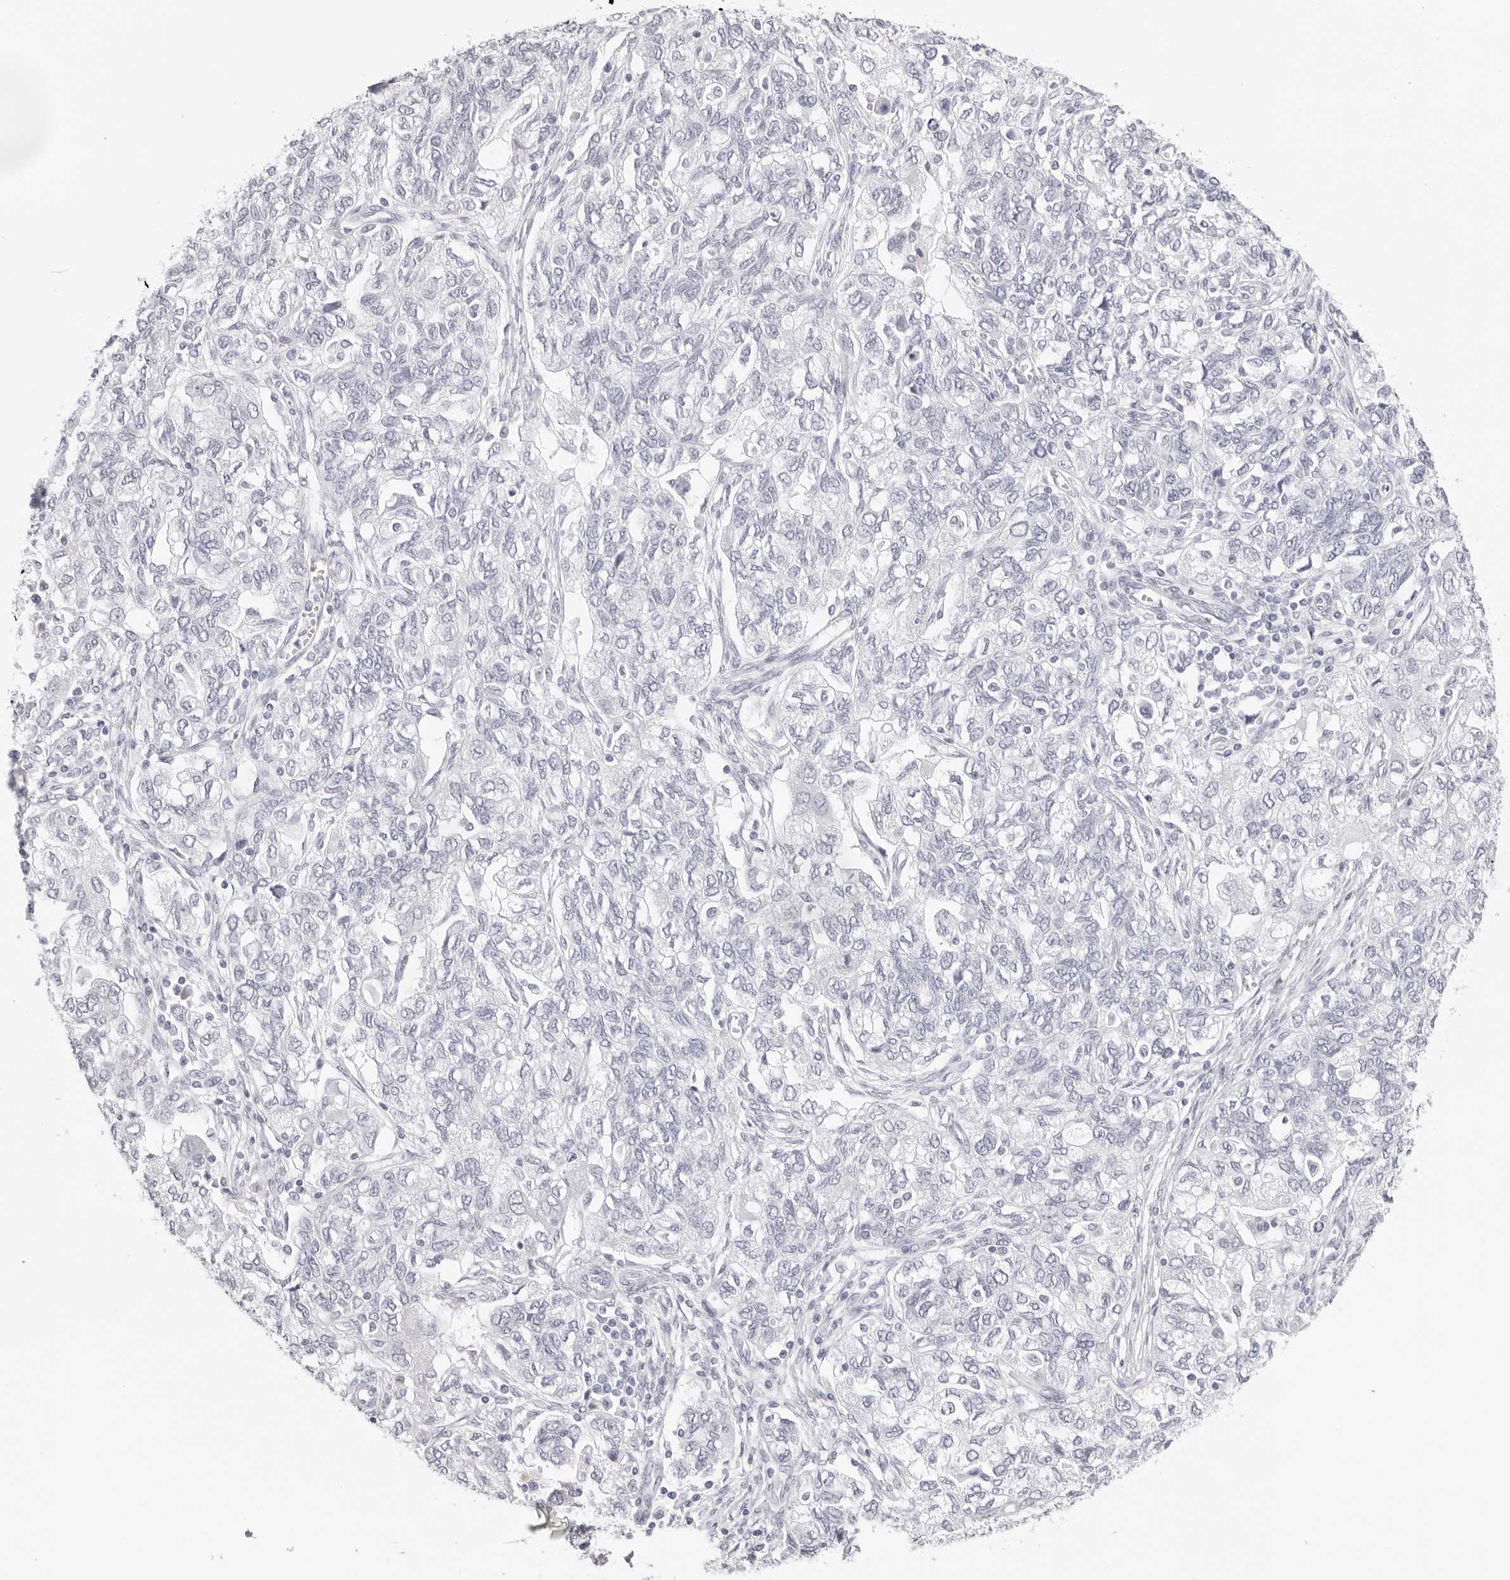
{"staining": {"intensity": "negative", "quantity": "none", "location": "none"}, "tissue": "ovarian cancer", "cell_type": "Tumor cells", "image_type": "cancer", "snomed": [{"axis": "morphology", "description": "Carcinoma, NOS"}, {"axis": "morphology", "description": "Cystadenocarcinoma, serous, NOS"}, {"axis": "topography", "description": "Ovary"}], "caption": "This is a micrograph of immunohistochemistry (IHC) staining of ovarian cancer, which shows no expression in tumor cells. (DAB immunohistochemistry, high magnification).", "gene": "CST5", "patient": {"sex": "female", "age": 69}}